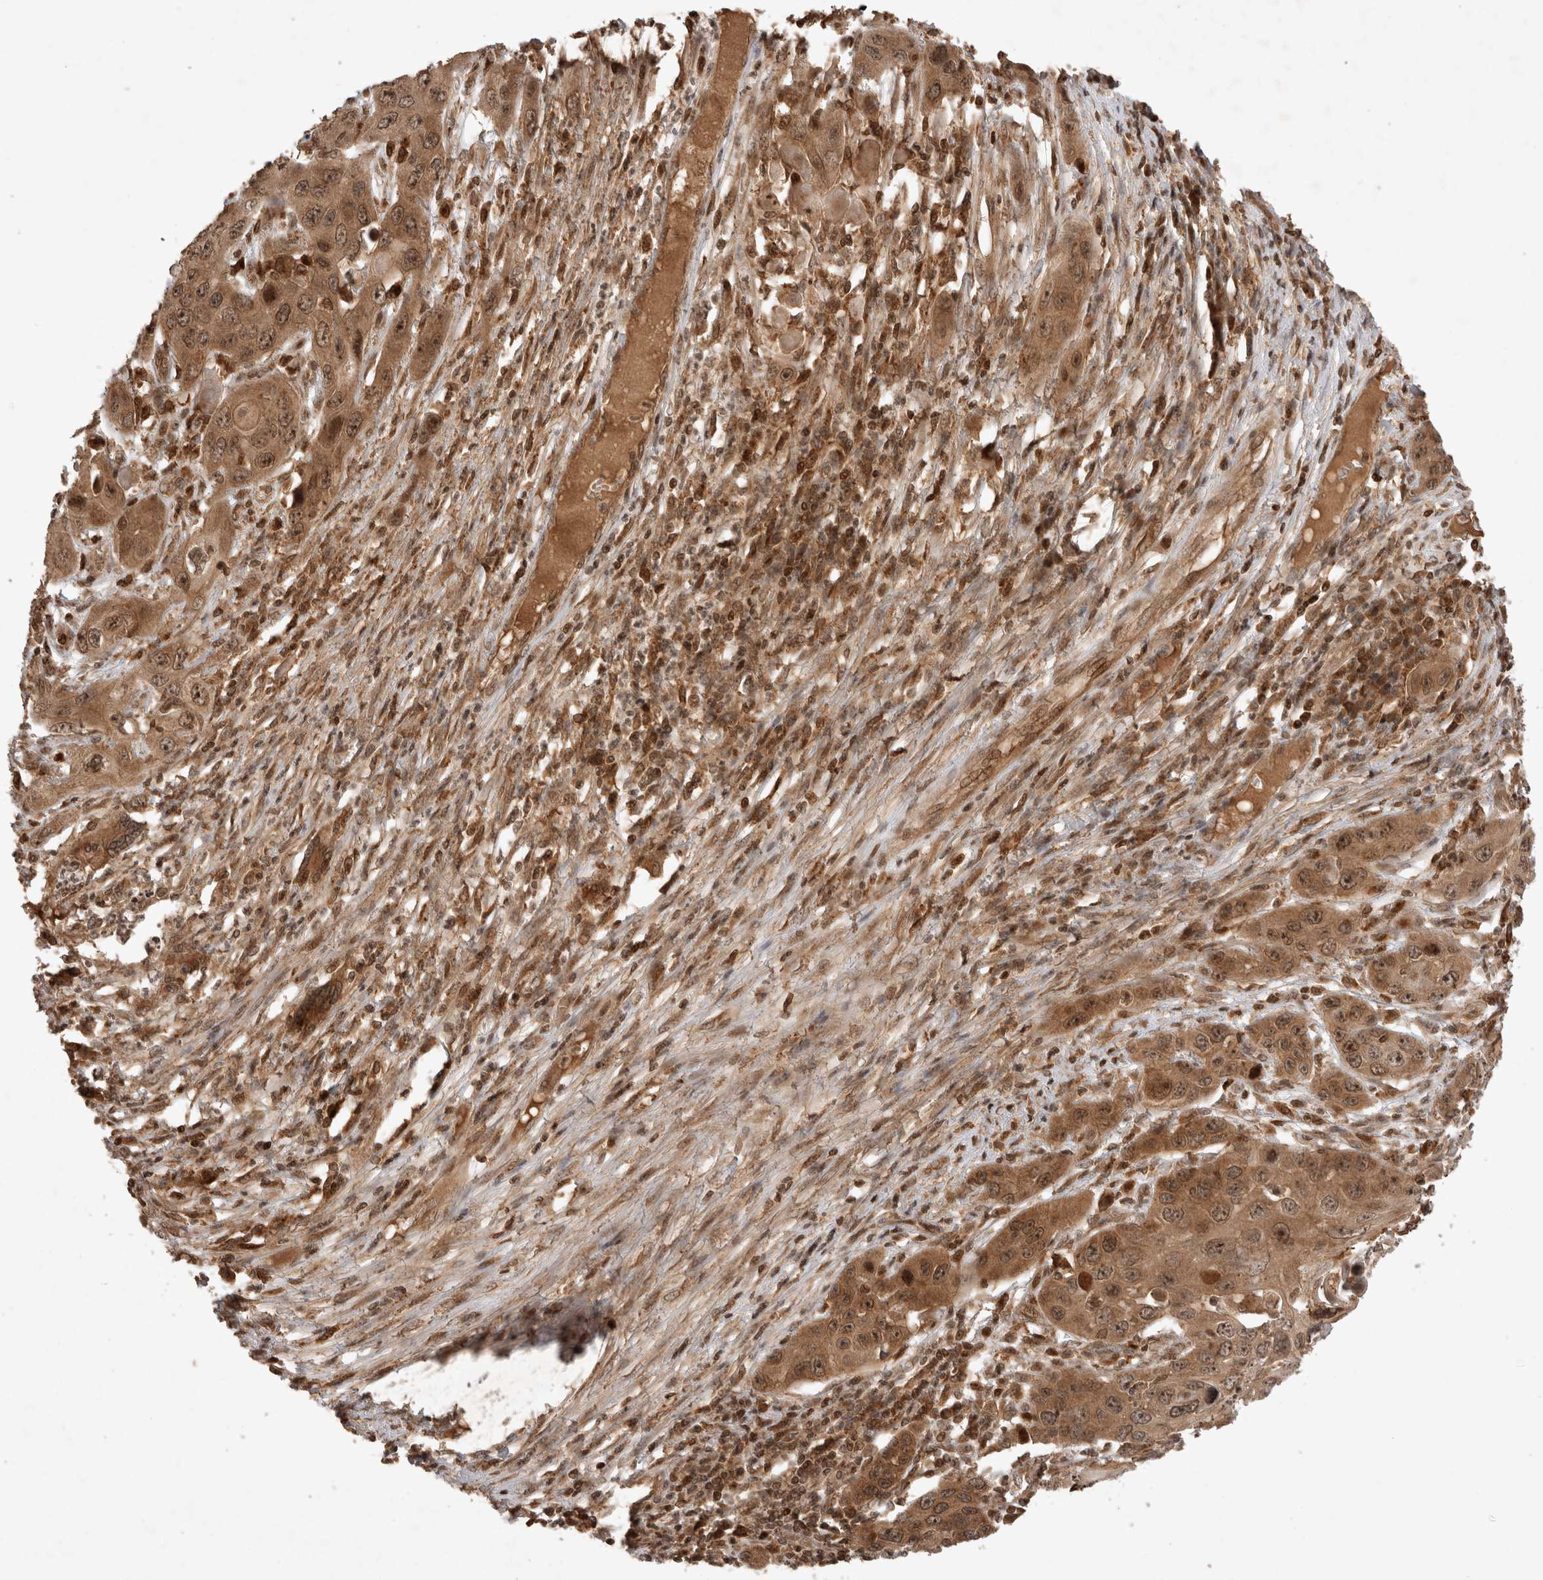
{"staining": {"intensity": "moderate", "quantity": ">75%", "location": "cytoplasmic/membranous,nuclear"}, "tissue": "skin cancer", "cell_type": "Tumor cells", "image_type": "cancer", "snomed": [{"axis": "morphology", "description": "Squamous cell carcinoma, NOS"}, {"axis": "topography", "description": "Skin"}], "caption": "Skin cancer stained for a protein (brown) shows moderate cytoplasmic/membranous and nuclear positive staining in approximately >75% of tumor cells.", "gene": "FAM221A", "patient": {"sex": "male", "age": 55}}